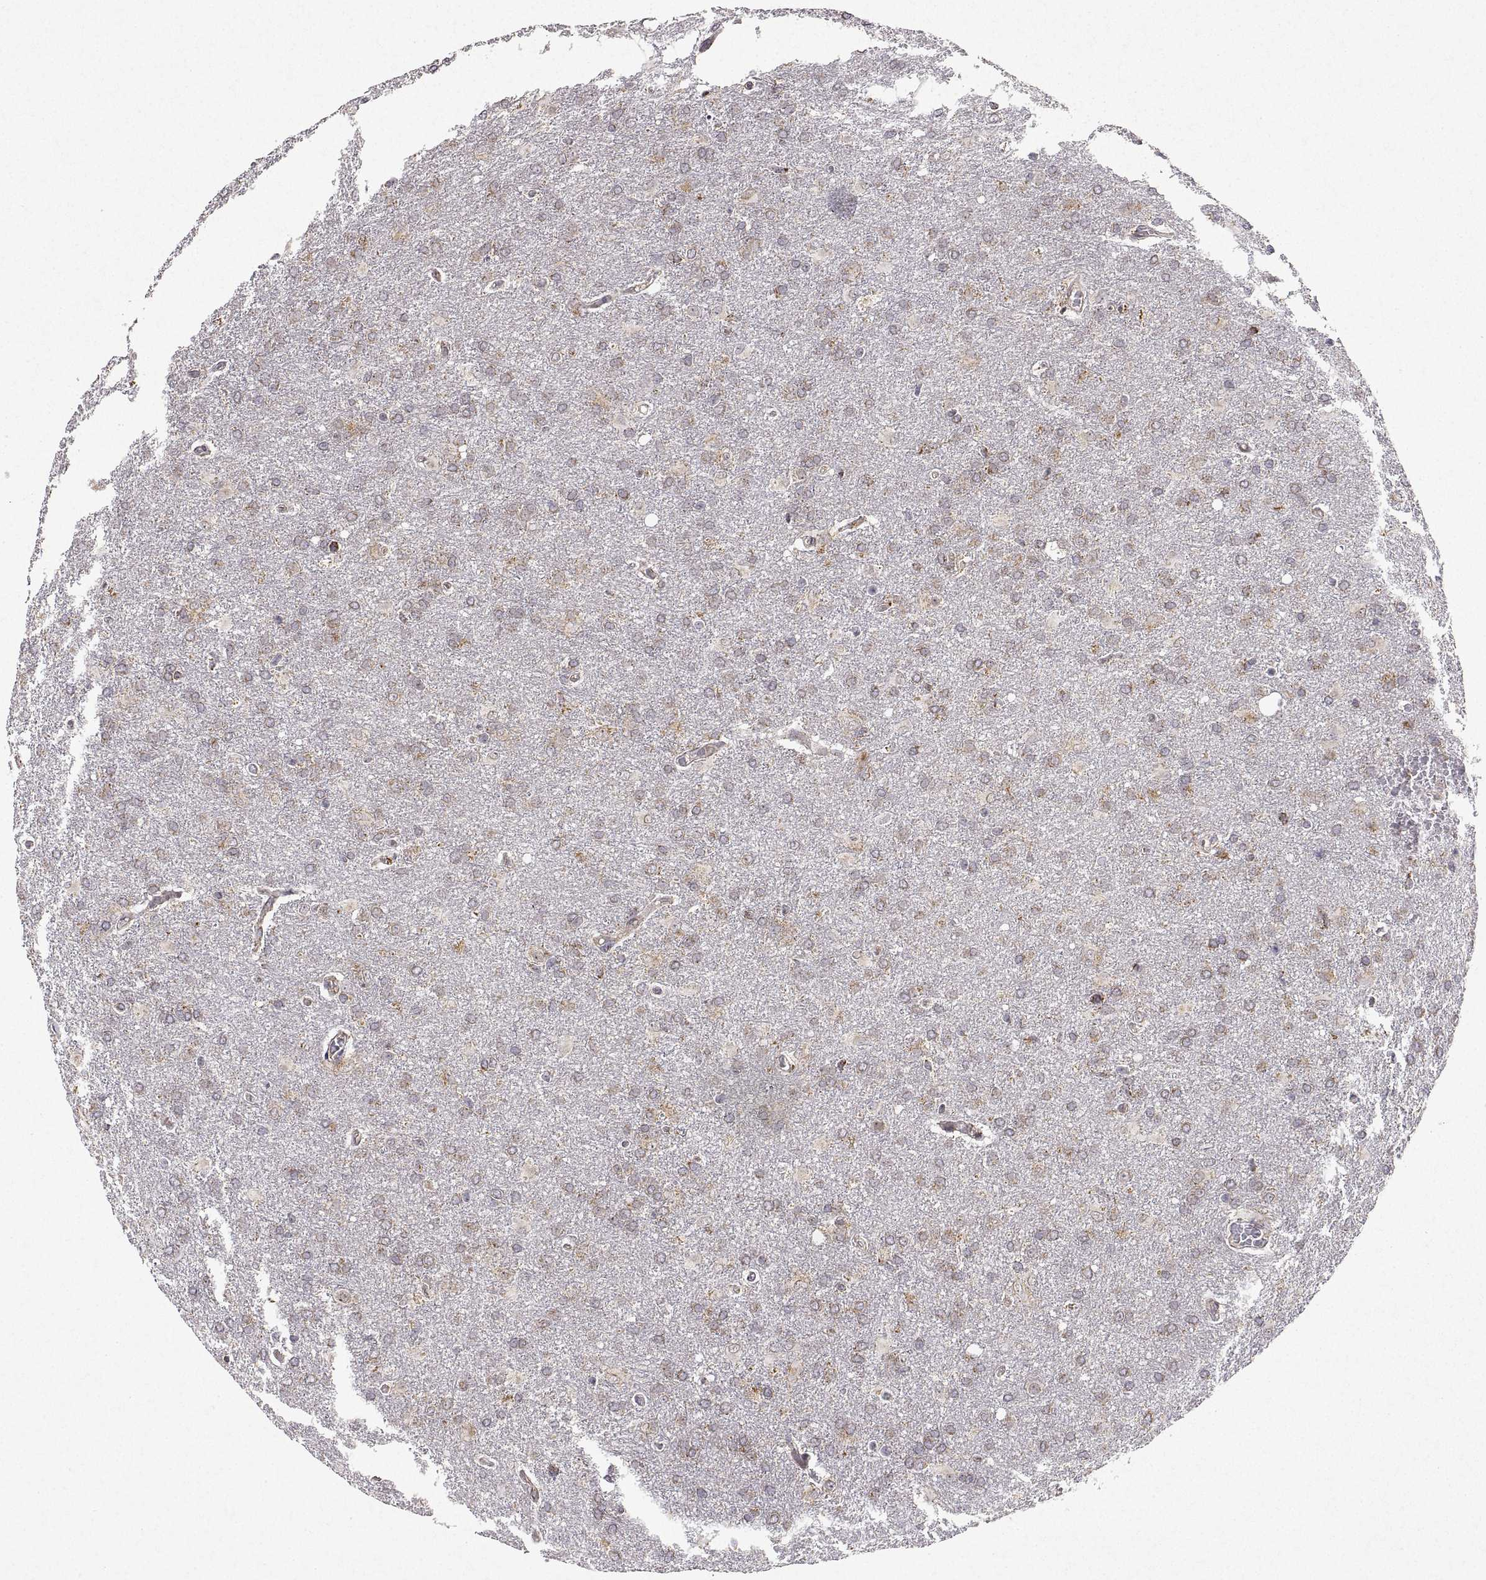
{"staining": {"intensity": "weak", "quantity": "25%-75%", "location": "cytoplasmic/membranous"}, "tissue": "glioma", "cell_type": "Tumor cells", "image_type": "cancer", "snomed": [{"axis": "morphology", "description": "Glioma, malignant, High grade"}, {"axis": "topography", "description": "Brain"}], "caption": "Immunohistochemistry (DAB) staining of glioma displays weak cytoplasmic/membranous protein positivity in approximately 25%-75% of tumor cells. (DAB (3,3'-diaminobenzidine) = brown stain, brightfield microscopy at high magnification).", "gene": "MANBAL", "patient": {"sex": "male", "age": 68}}